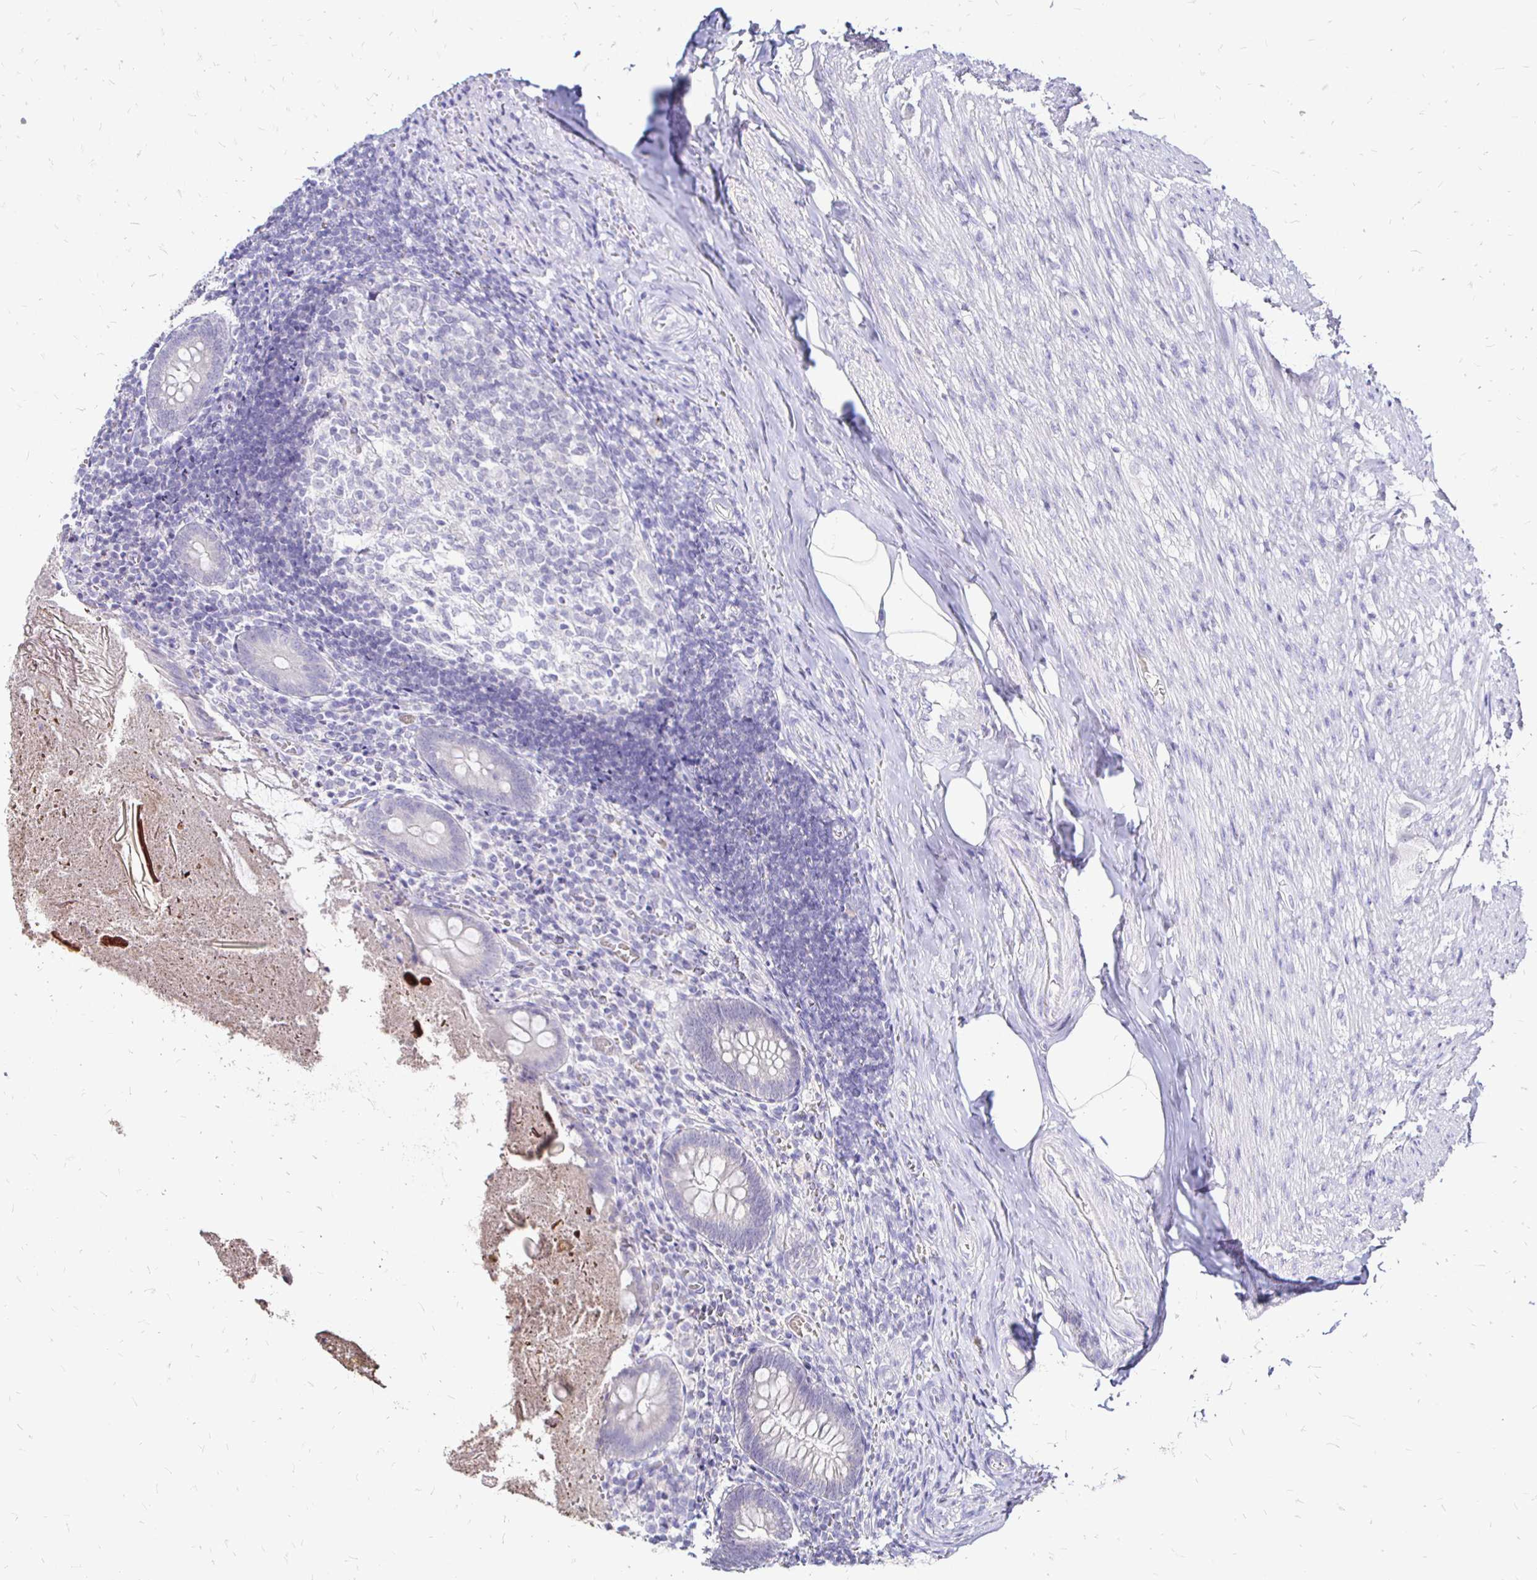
{"staining": {"intensity": "moderate", "quantity": "<25%", "location": "cytoplasmic/membranous"}, "tissue": "appendix", "cell_type": "Glandular cells", "image_type": "normal", "snomed": [{"axis": "morphology", "description": "Normal tissue, NOS"}, {"axis": "topography", "description": "Appendix"}], "caption": "About <25% of glandular cells in unremarkable human appendix show moderate cytoplasmic/membranous protein positivity as visualized by brown immunohistochemical staining.", "gene": "IRGC", "patient": {"sex": "female", "age": 17}}